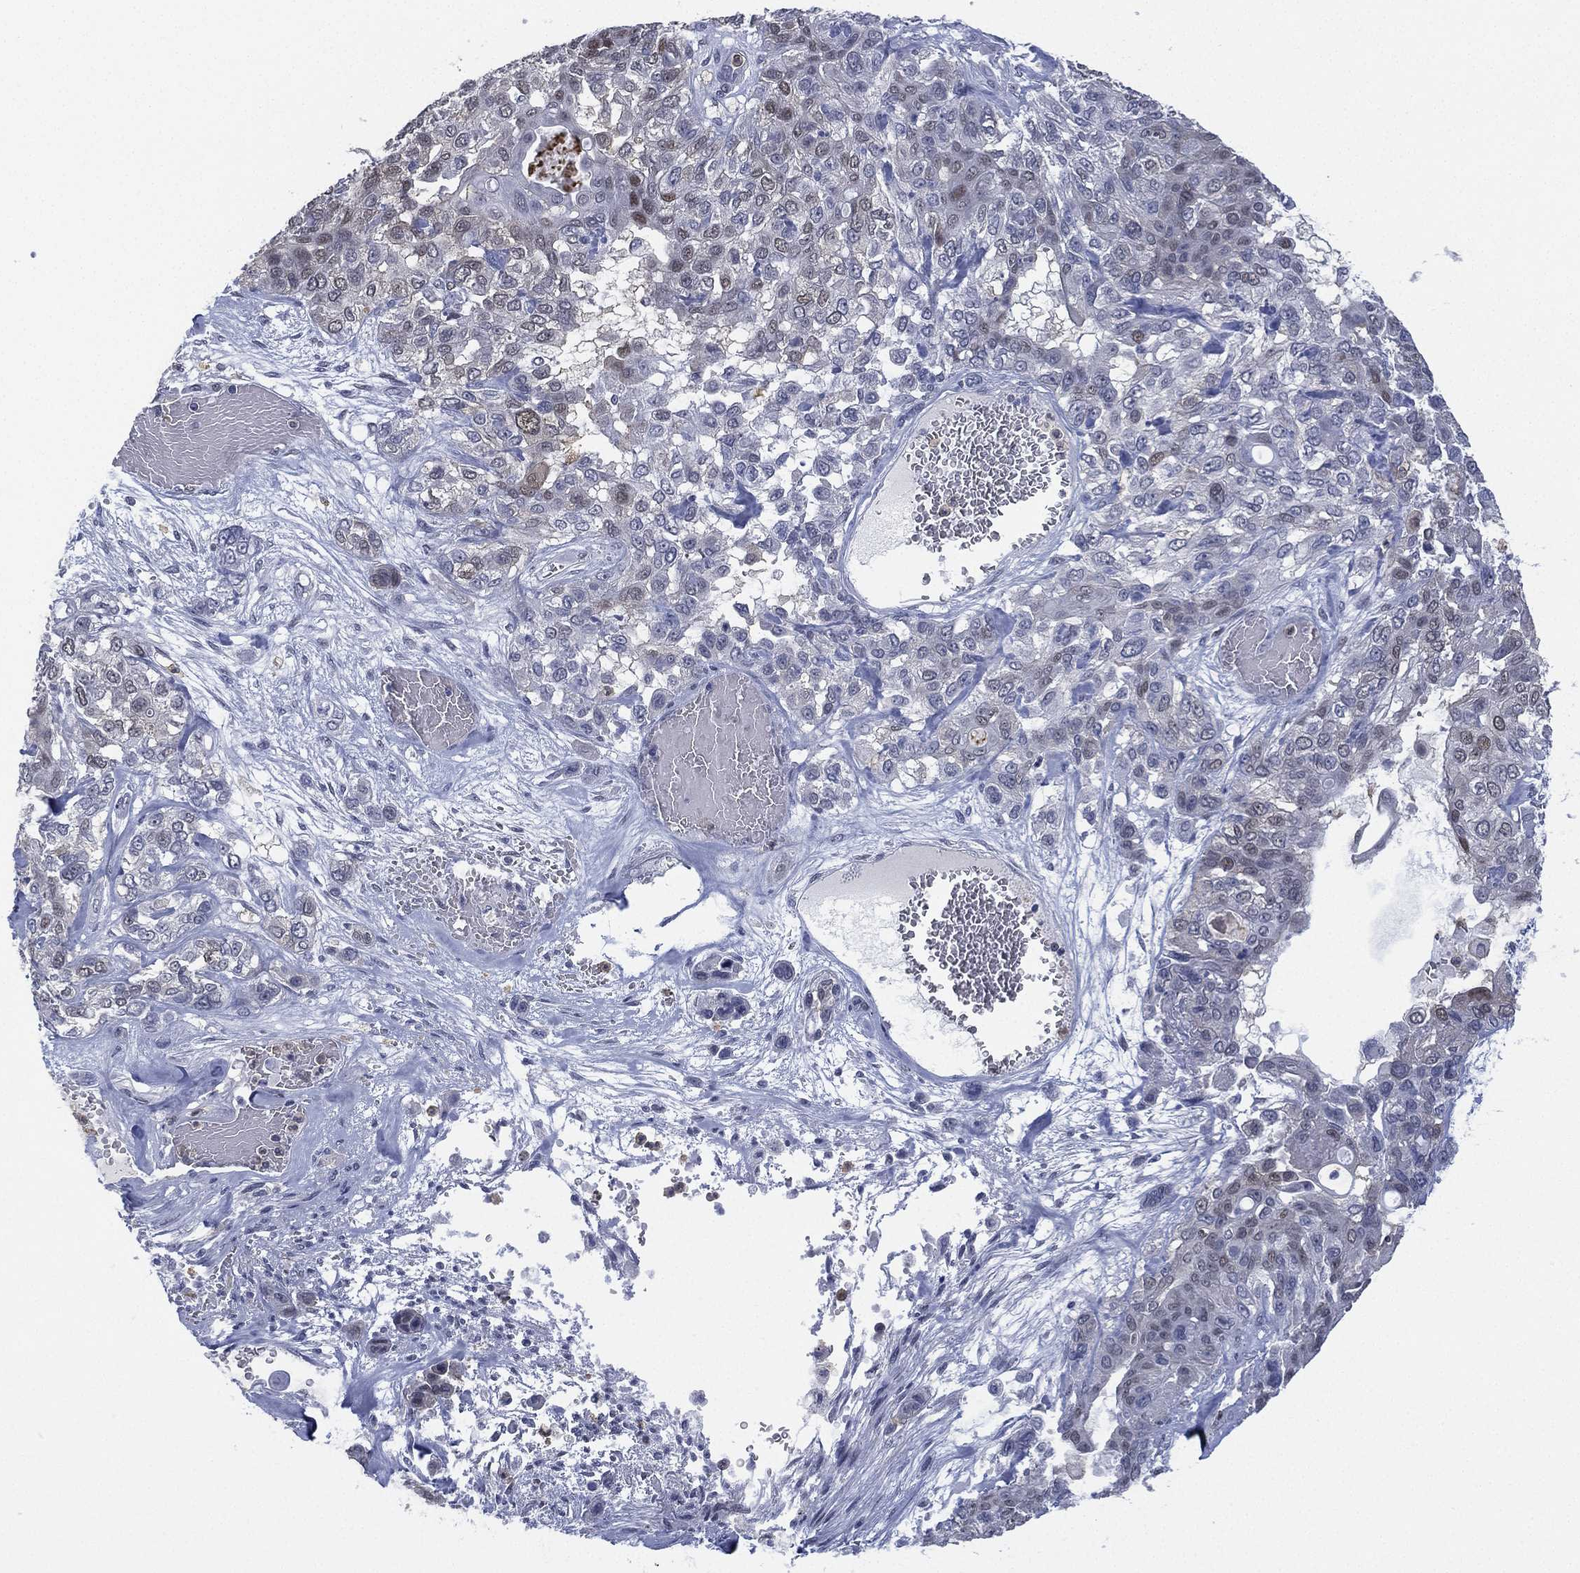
{"staining": {"intensity": "negative", "quantity": "none", "location": "none"}, "tissue": "lung cancer", "cell_type": "Tumor cells", "image_type": "cancer", "snomed": [{"axis": "morphology", "description": "Squamous cell carcinoma, NOS"}, {"axis": "topography", "description": "Lung"}], "caption": "Histopathology image shows no significant protein staining in tumor cells of lung cancer (squamous cell carcinoma). (Stains: DAB (3,3'-diaminobenzidine) immunohistochemistry with hematoxylin counter stain, Microscopy: brightfield microscopy at high magnification).", "gene": "ZNF711", "patient": {"sex": "female", "age": 70}}